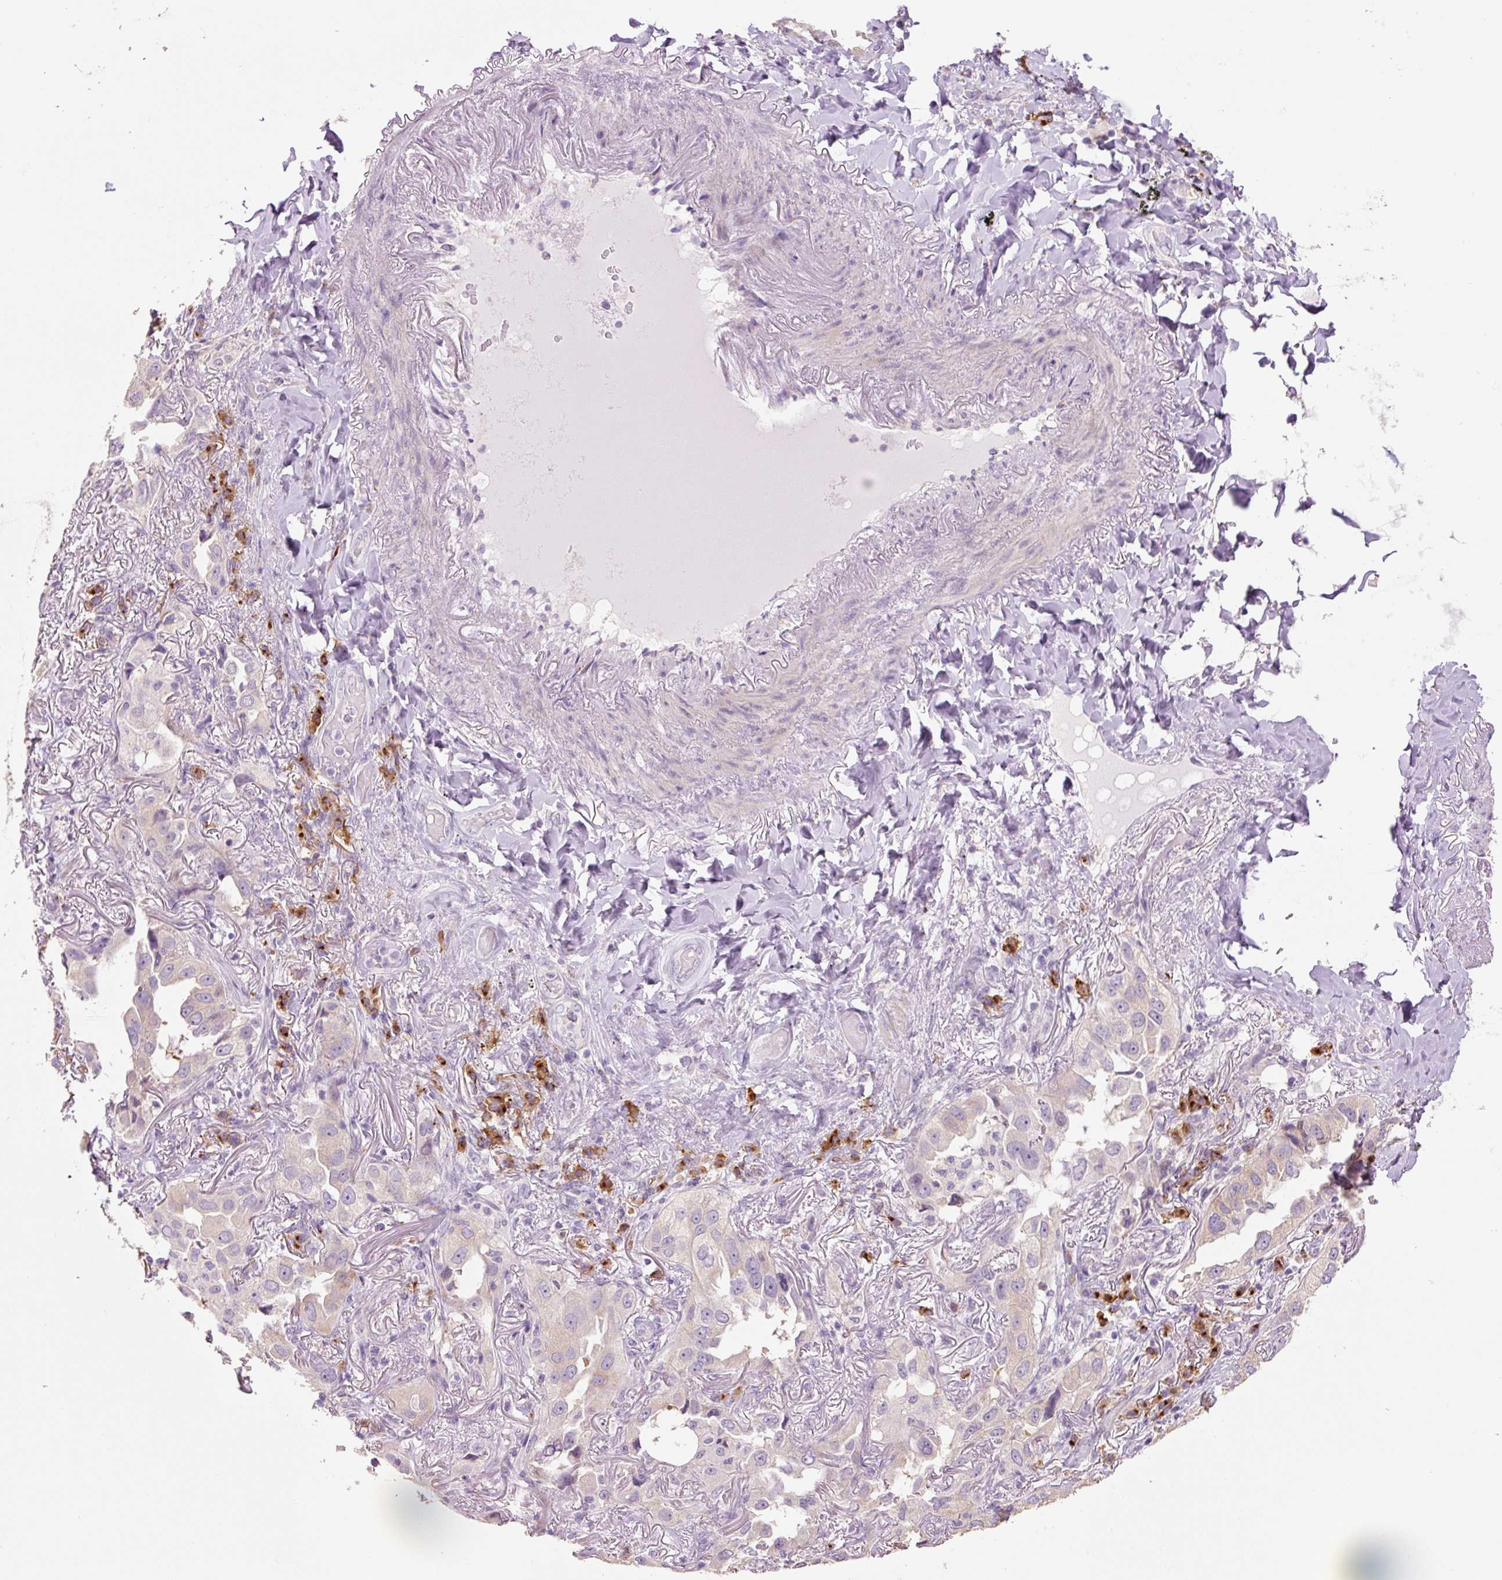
{"staining": {"intensity": "negative", "quantity": "none", "location": "none"}, "tissue": "lung cancer", "cell_type": "Tumor cells", "image_type": "cancer", "snomed": [{"axis": "morphology", "description": "Adenocarcinoma, NOS"}, {"axis": "topography", "description": "Lung"}], "caption": "This is a image of IHC staining of adenocarcinoma (lung), which shows no positivity in tumor cells. (Stains: DAB (3,3'-diaminobenzidine) immunohistochemistry with hematoxylin counter stain, Microscopy: brightfield microscopy at high magnification).", "gene": "HAX1", "patient": {"sex": "female", "age": 69}}